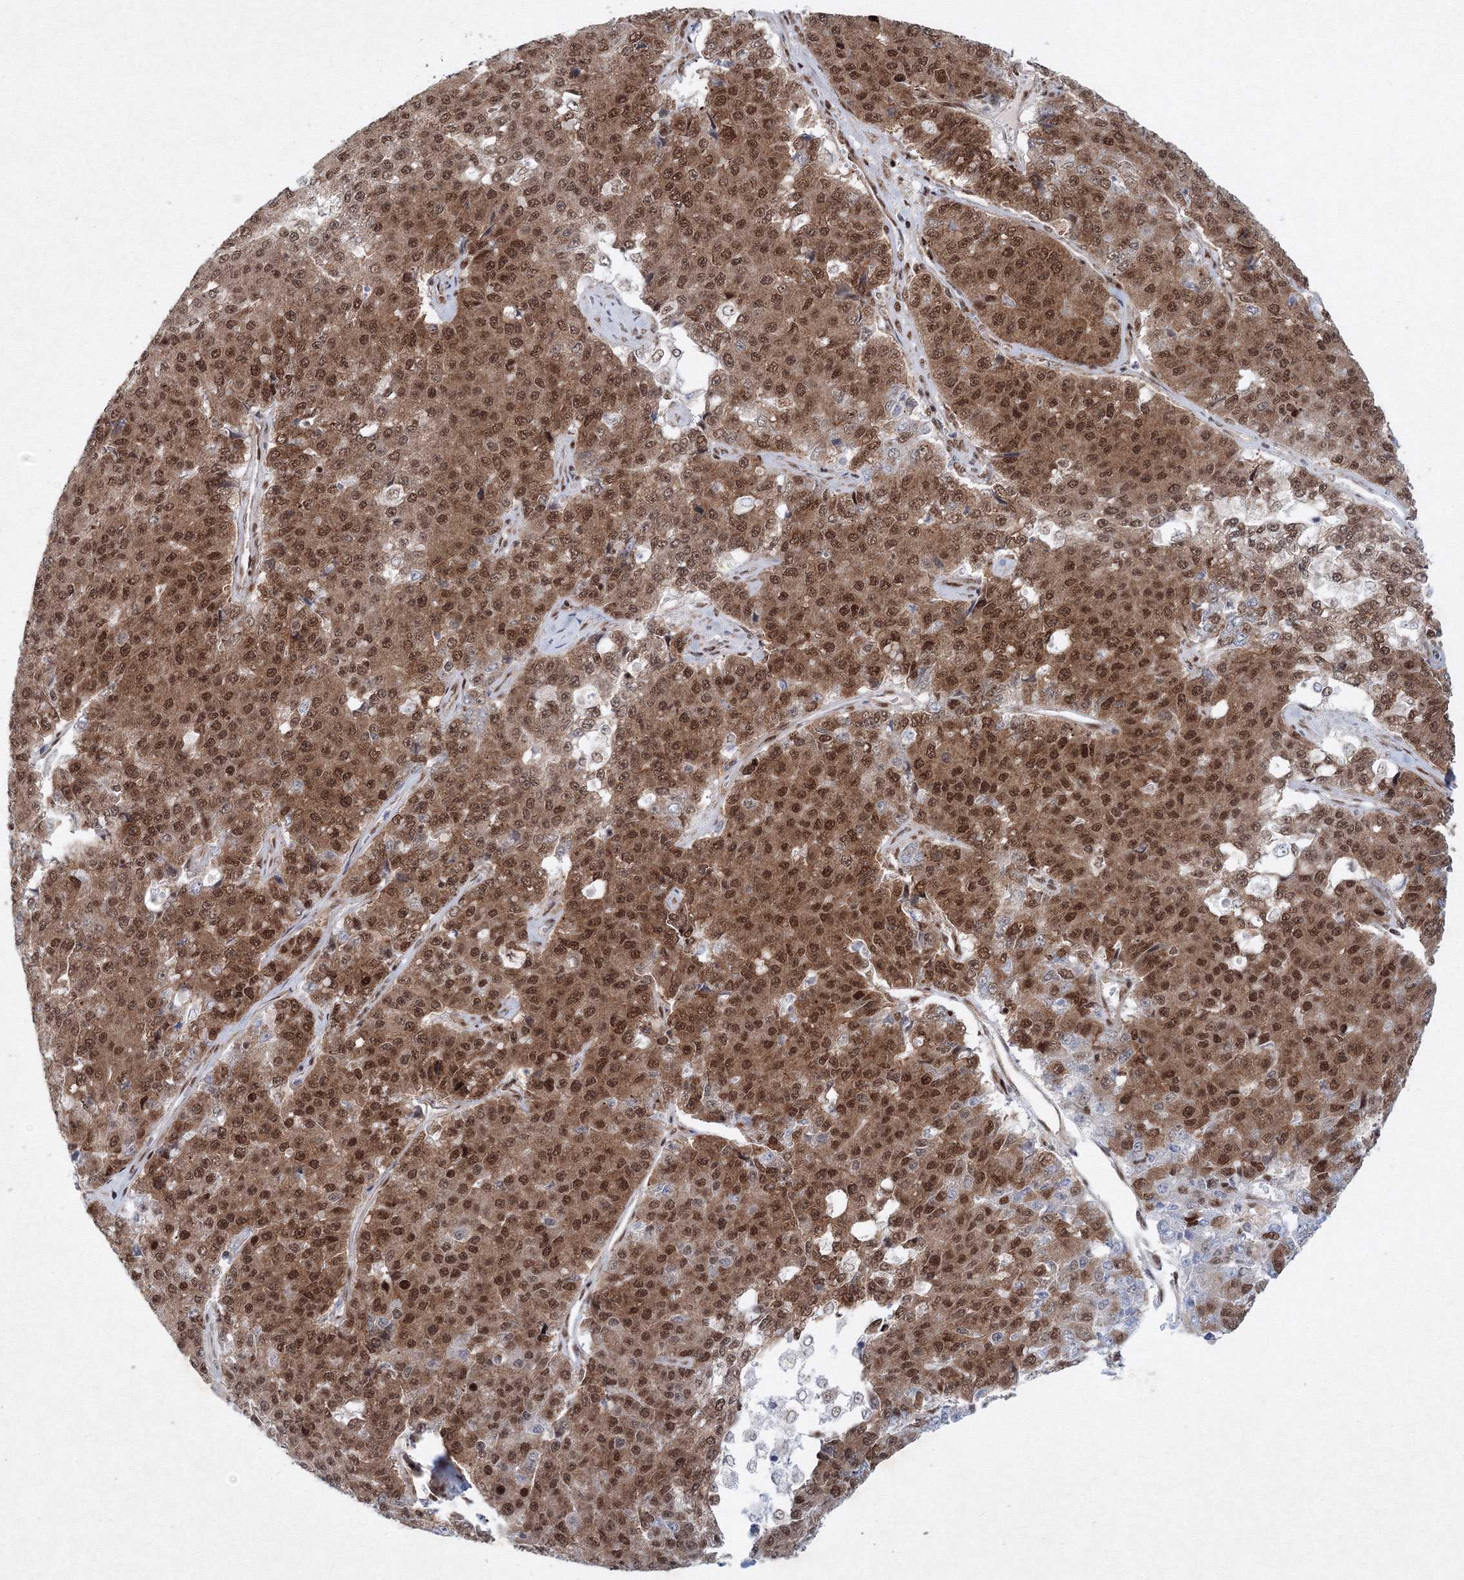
{"staining": {"intensity": "strong", "quantity": ">75%", "location": "nuclear"}, "tissue": "pancreatic cancer", "cell_type": "Tumor cells", "image_type": "cancer", "snomed": [{"axis": "morphology", "description": "Adenocarcinoma, NOS"}, {"axis": "topography", "description": "Pancreas"}], "caption": "A micrograph of pancreatic cancer stained for a protein displays strong nuclear brown staining in tumor cells.", "gene": "SNRPC", "patient": {"sex": "male", "age": 50}}